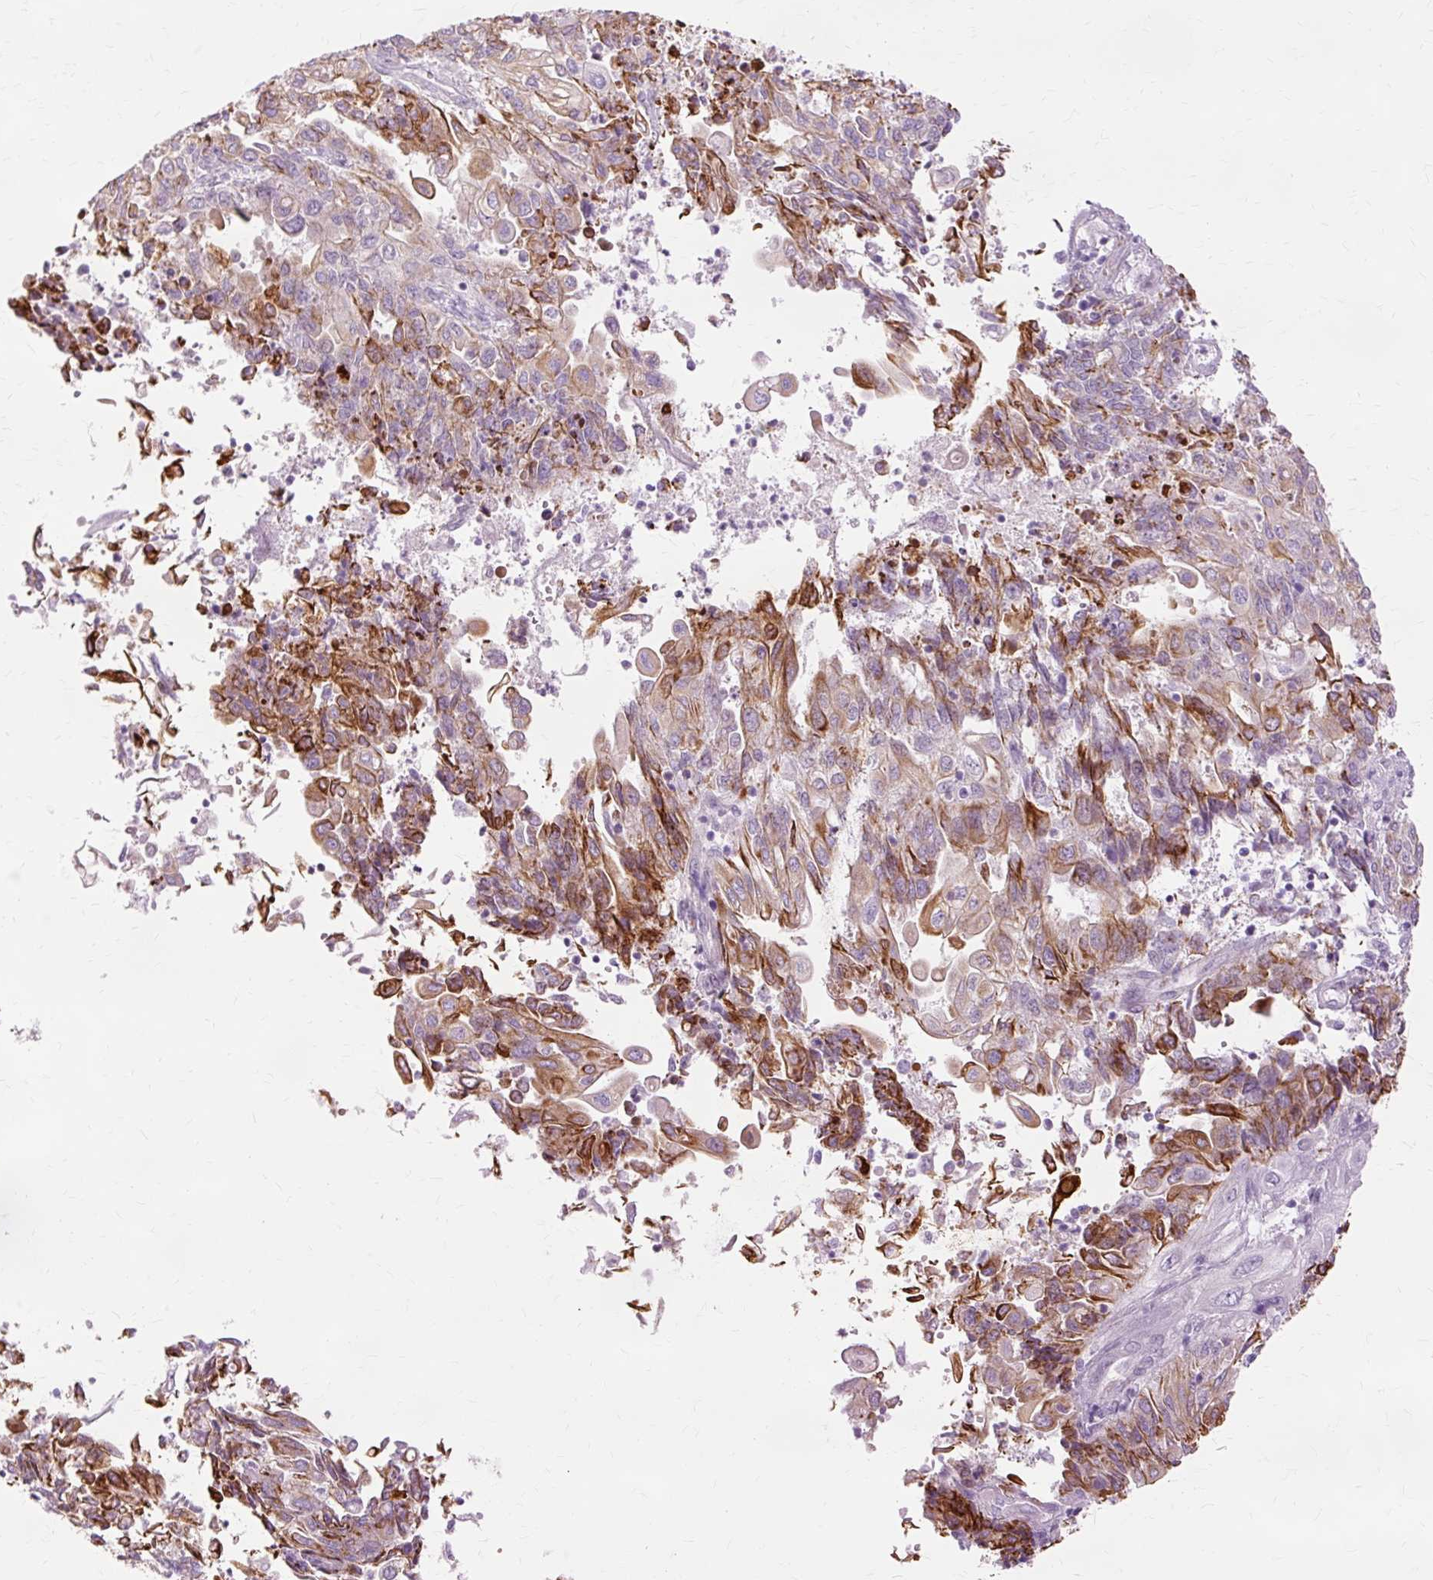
{"staining": {"intensity": "moderate", "quantity": "25%-75%", "location": "cytoplasmic/membranous"}, "tissue": "endometrial cancer", "cell_type": "Tumor cells", "image_type": "cancer", "snomed": [{"axis": "morphology", "description": "Adenocarcinoma, NOS"}, {"axis": "topography", "description": "Endometrium"}], "caption": "Protein staining shows moderate cytoplasmic/membranous positivity in approximately 25%-75% of tumor cells in endometrial adenocarcinoma.", "gene": "DCTN4", "patient": {"sex": "female", "age": 54}}